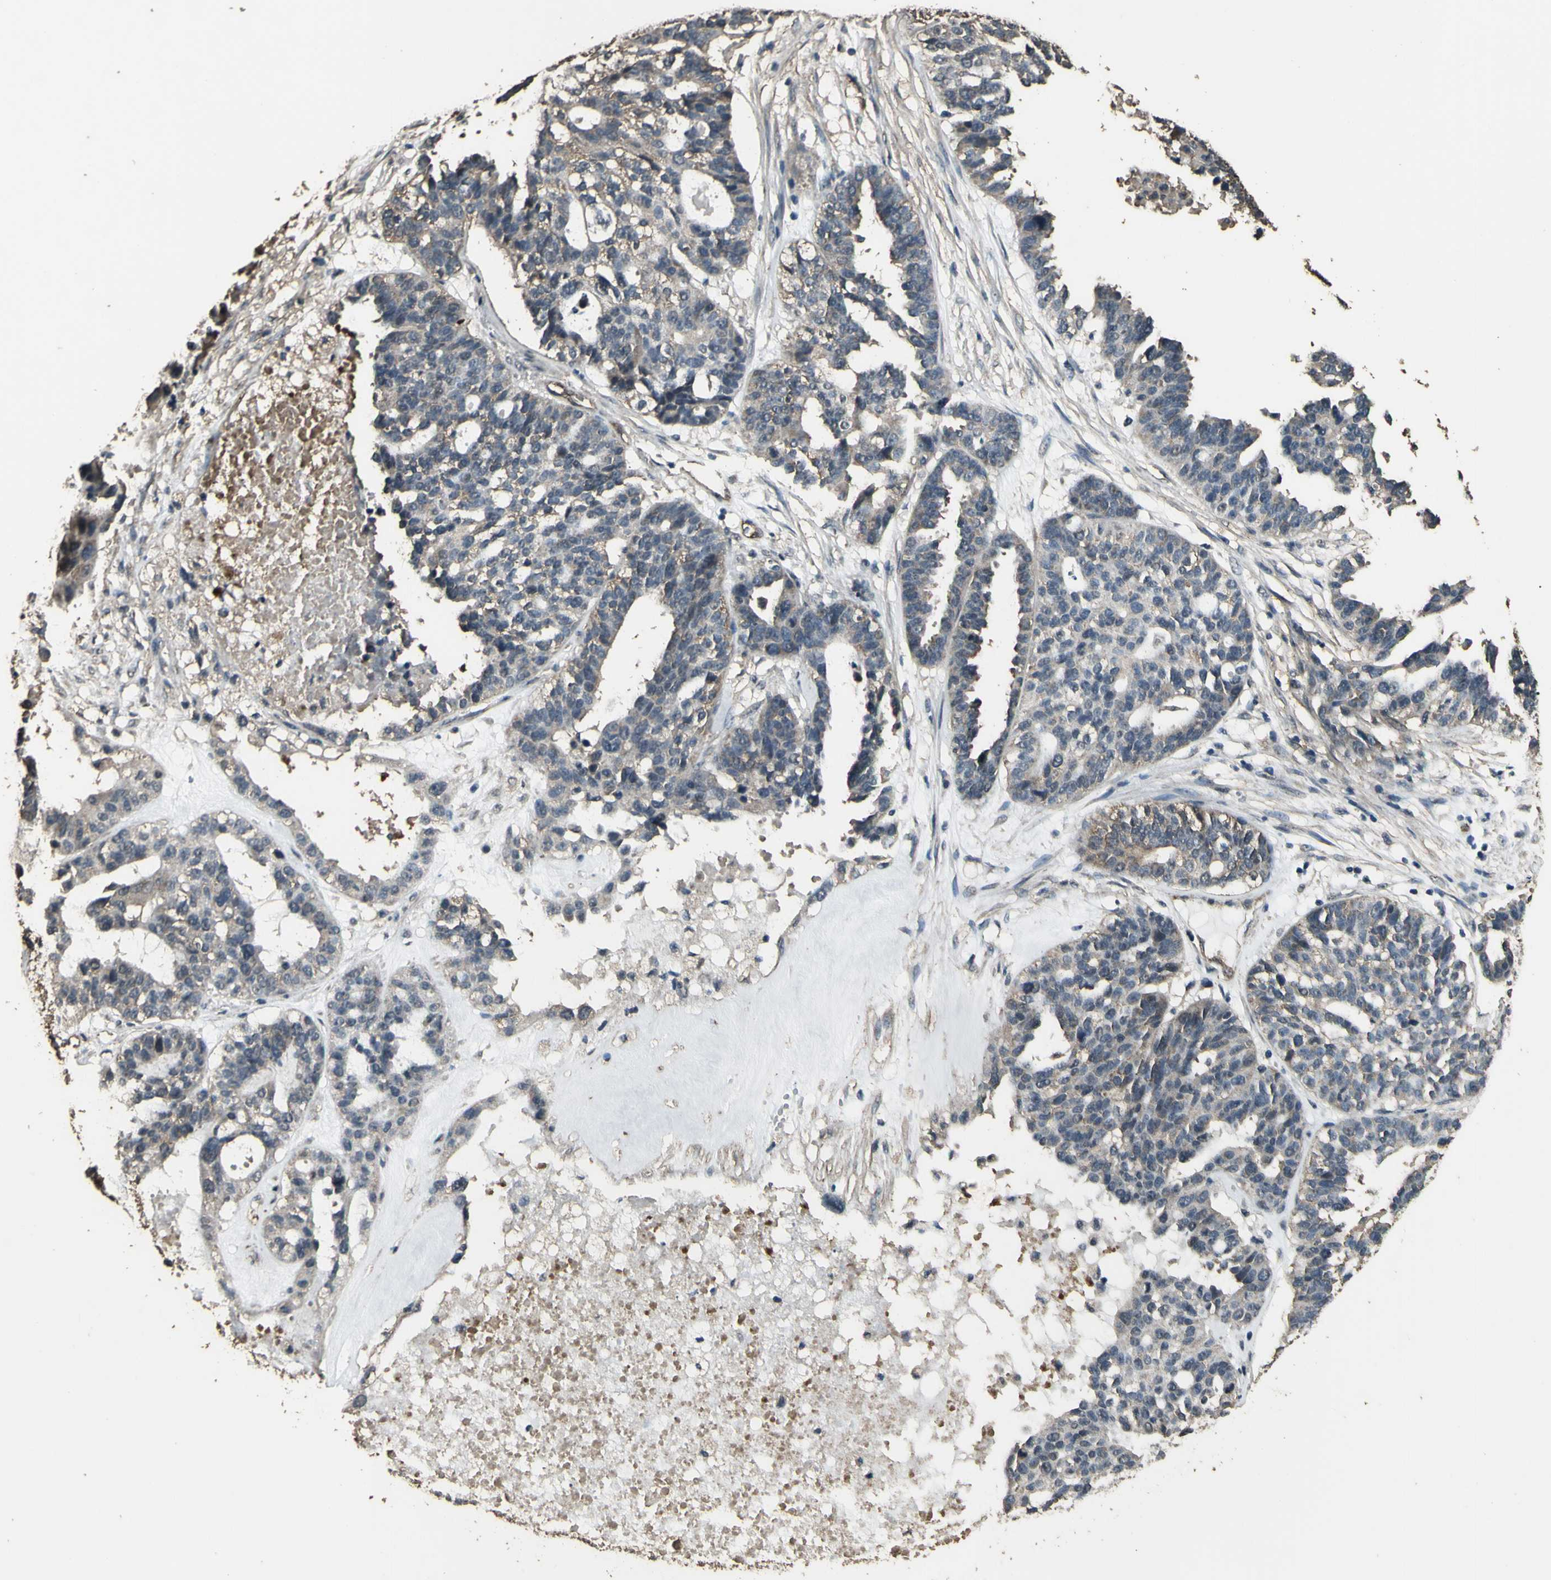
{"staining": {"intensity": "weak", "quantity": ">75%", "location": "cytoplasmic/membranous"}, "tissue": "ovarian cancer", "cell_type": "Tumor cells", "image_type": "cancer", "snomed": [{"axis": "morphology", "description": "Cystadenocarcinoma, serous, NOS"}, {"axis": "topography", "description": "Ovary"}], "caption": "DAB immunohistochemical staining of human serous cystadenocarcinoma (ovarian) demonstrates weak cytoplasmic/membranous protein positivity in about >75% of tumor cells.", "gene": "TSPO", "patient": {"sex": "female", "age": 59}}